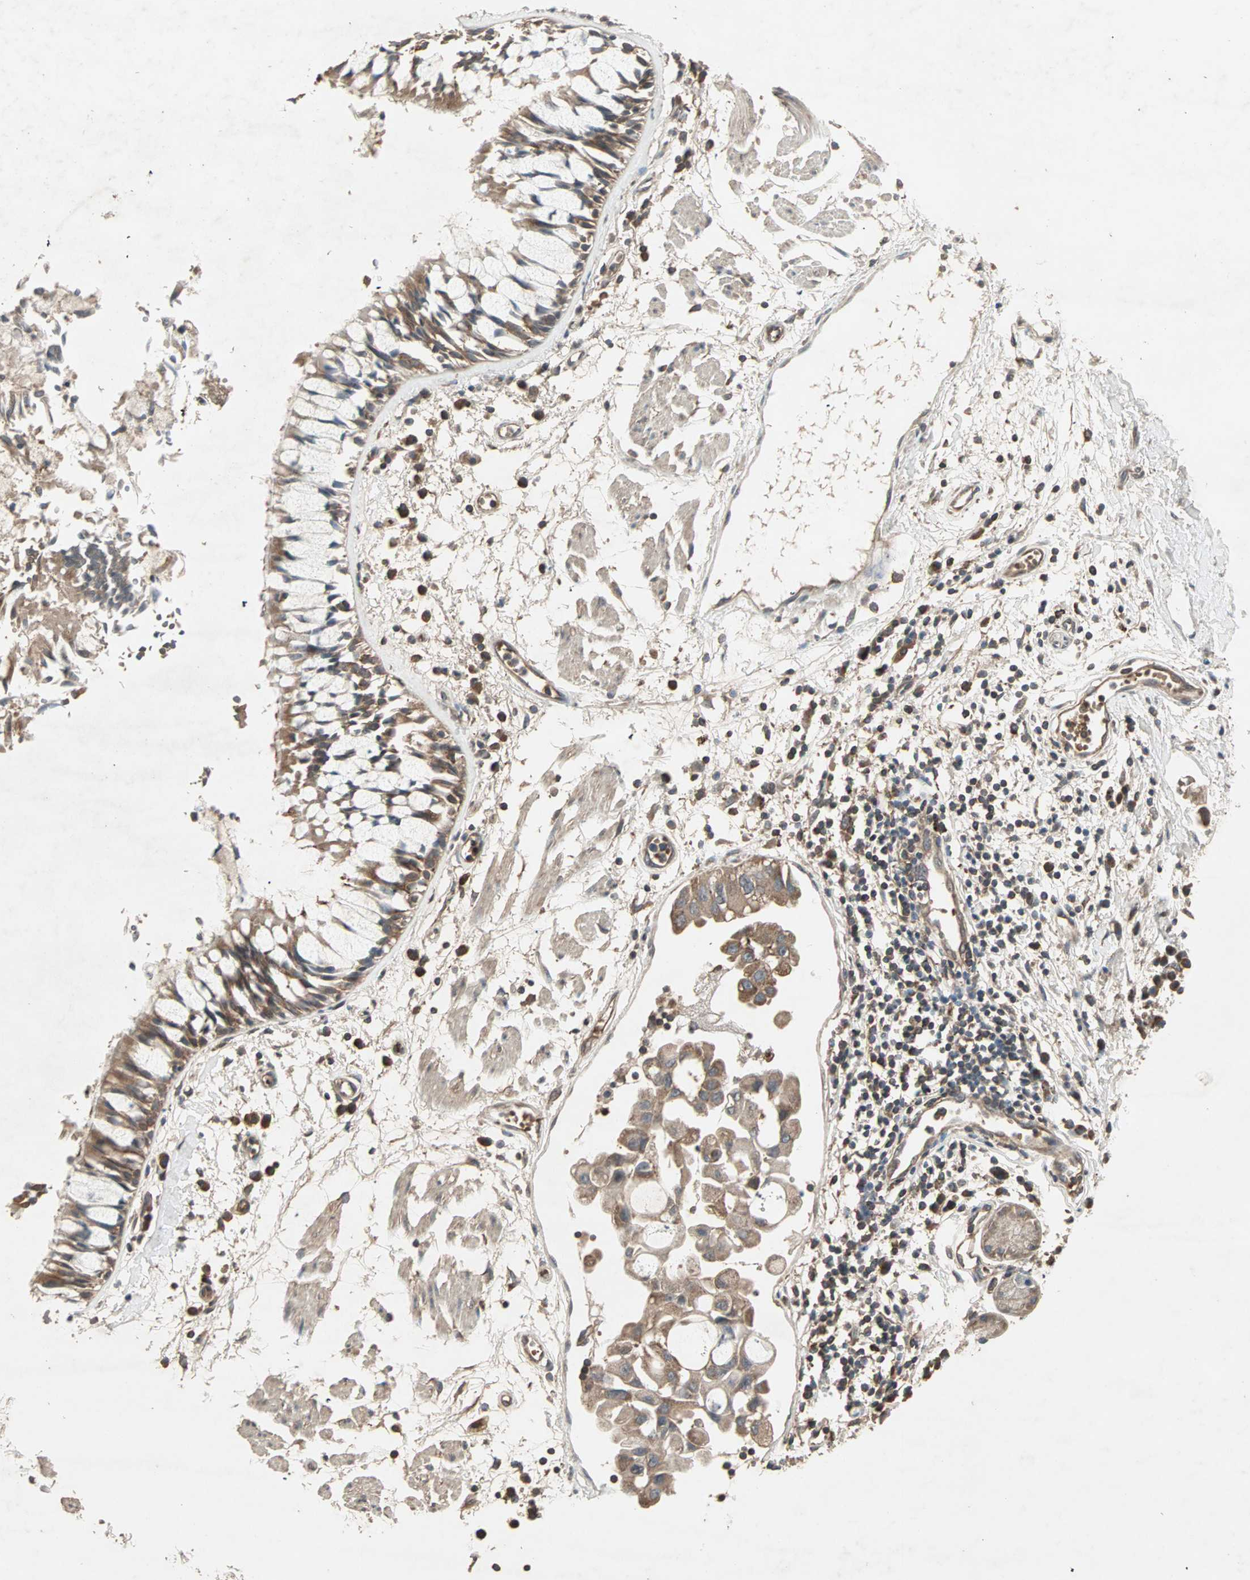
{"staining": {"intensity": "moderate", "quantity": ">75%", "location": "cytoplasmic/membranous"}, "tissue": "adipose tissue", "cell_type": "Adipocytes", "image_type": "normal", "snomed": [{"axis": "morphology", "description": "Normal tissue, NOS"}, {"axis": "morphology", "description": "Adenocarcinoma, NOS"}, {"axis": "topography", "description": "Cartilage tissue"}, {"axis": "topography", "description": "Bronchus"}, {"axis": "topography", "description": "Lung"}], "caption": "Moderate cytoplasmic/membranous positivity for a protein is identified in approximately >75% of adipocytes of normal adipose tissue using immunohistochemistry (IHC).", "gene": "UBAC1", "patient": {"sex": "female", "age": 67}}